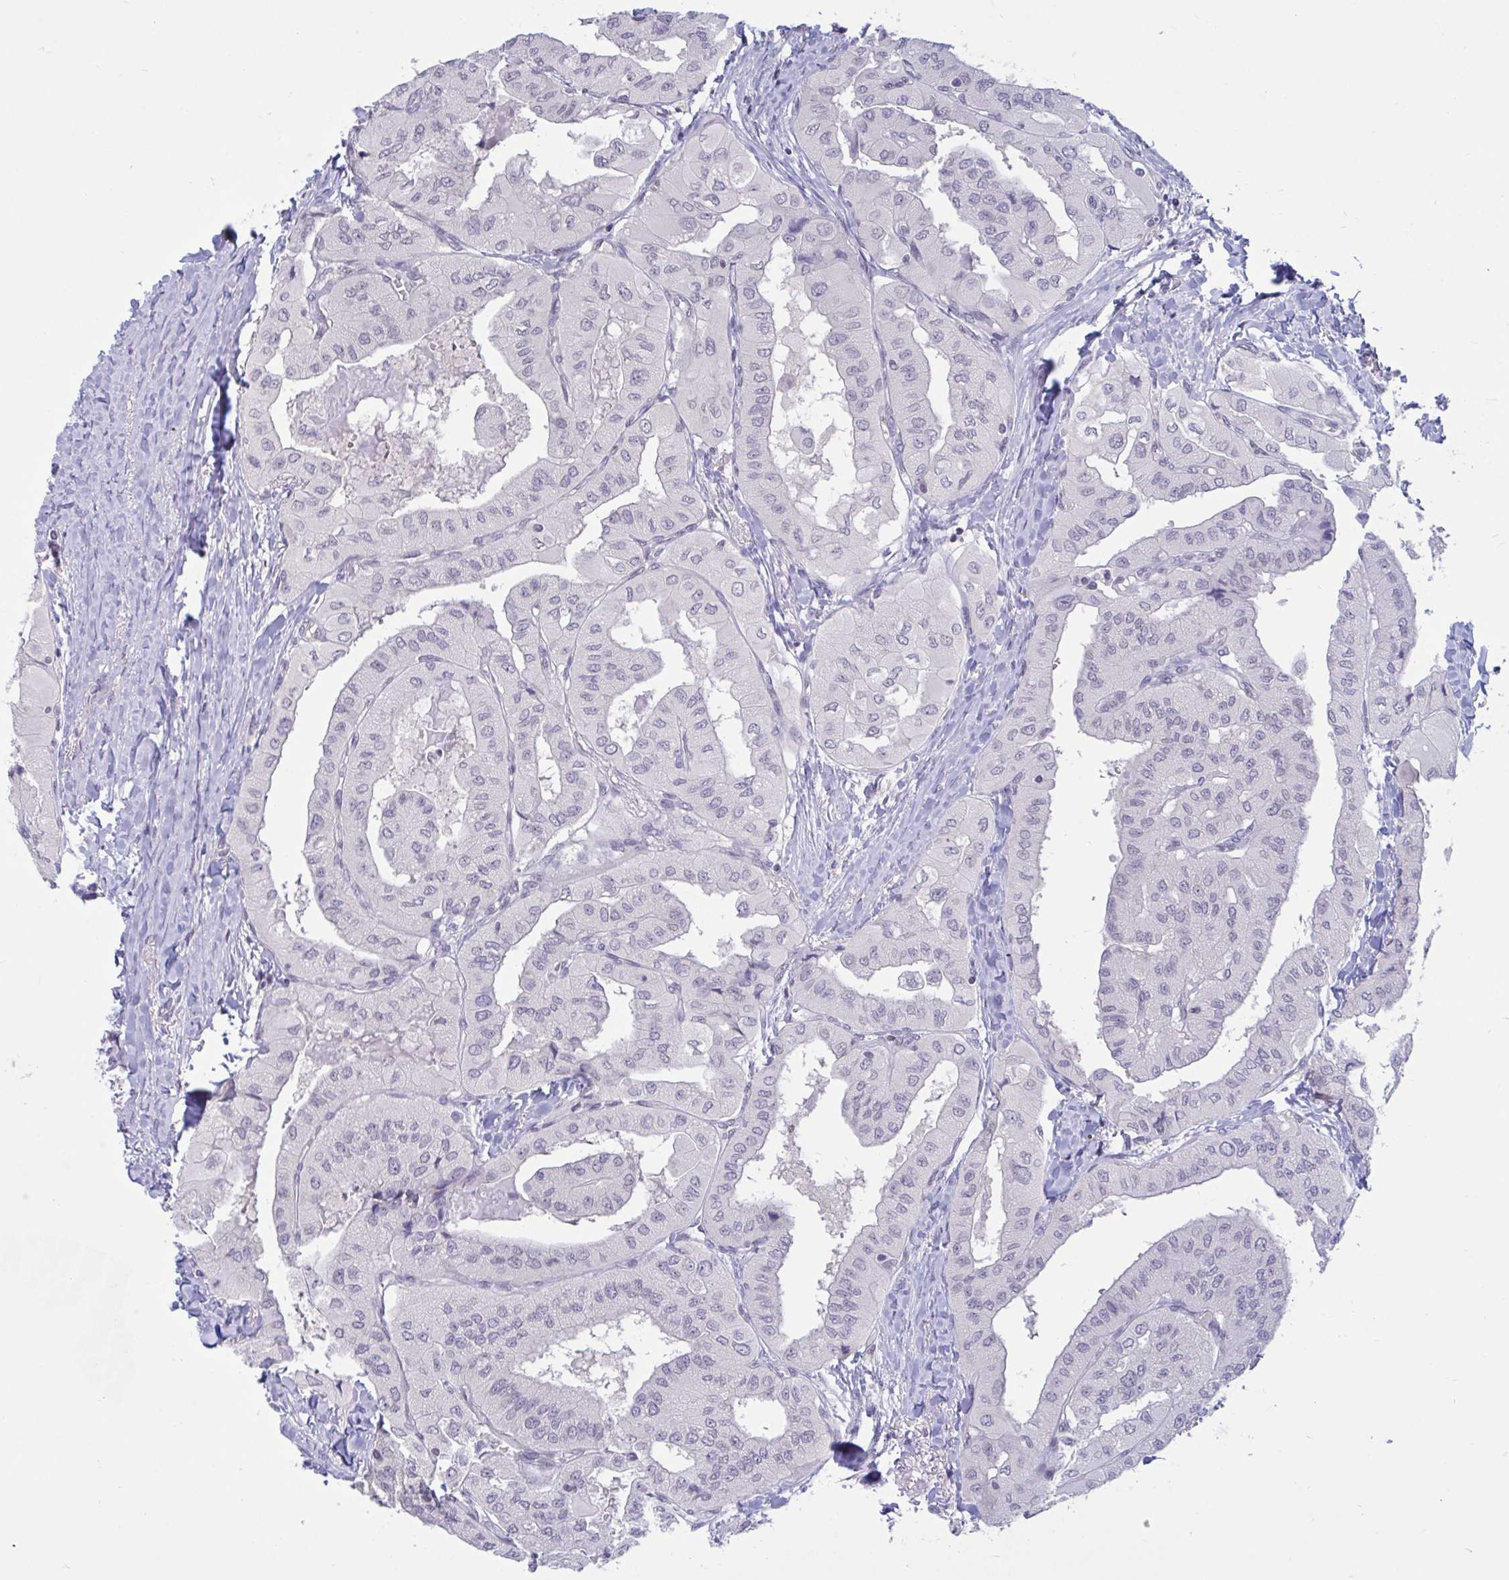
{"staining": {"intensity": "negative", "quantity": "none", "location": "none"}, "tissue": "thyroid cancer", "cell_type": "Tumor cells", "image_type": "cancer", "snomed": [{"axis": "morphology", "description": "Normal tissue, NOS"}, {"axis": "morphology", "description": "Papillary adenocarcinoma, NOS"}, {"axis": "topography", "description": "Thyroid gland"}], "caption": "Immunohistochemistry (IHC) of papillary adenocarcinoma (thyroid) shows no staining in tumor cells.", "gene": "ARPP19", "patient": {"sex": "female", "age": 59}}